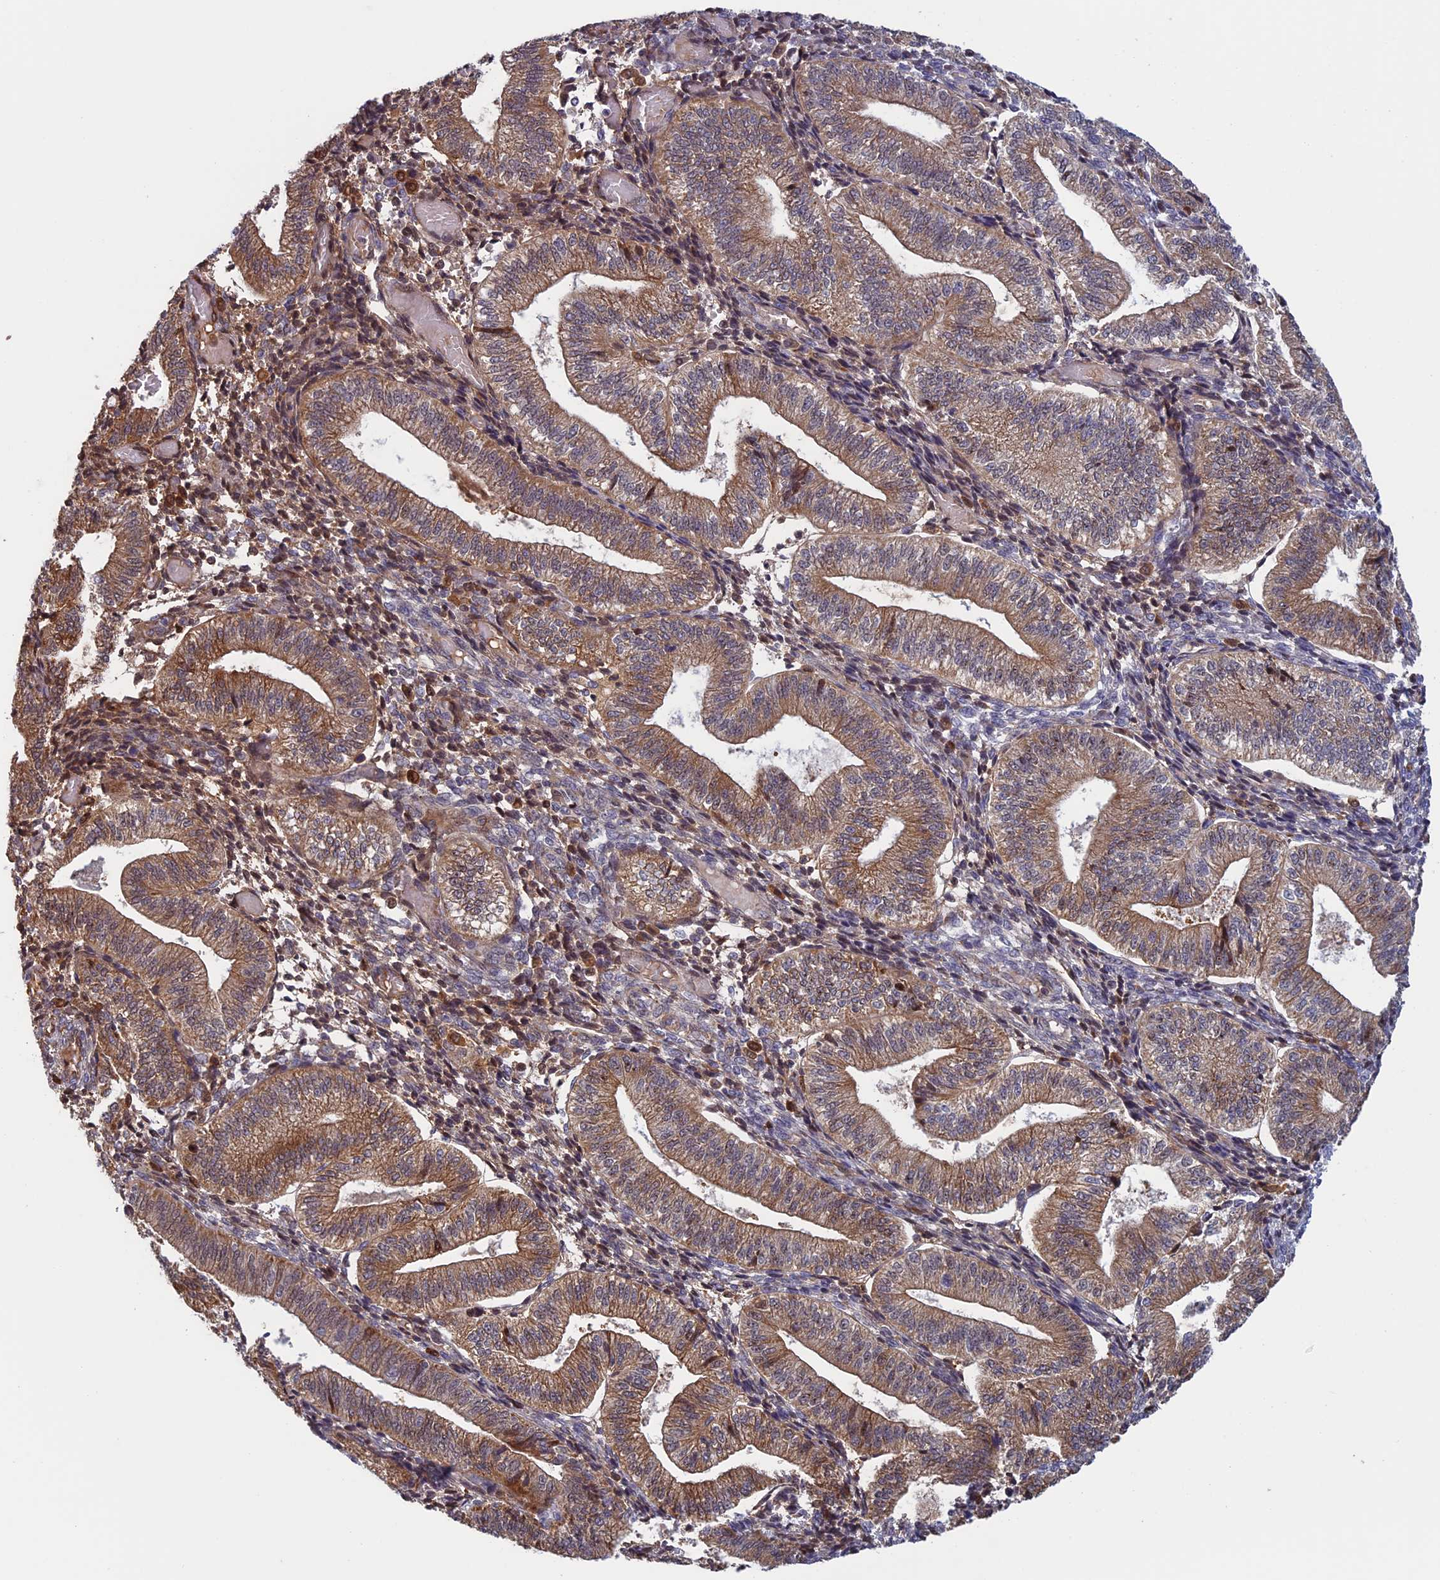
{"staining": {"intensity": "weak", "quantity": "25%-75%", "location": "cytoplasmic/membranous"}, "tissue": "endometrium", "cell_type": "Cells in endometrial stroma", "image_type": "normal", "snomed": [{"axis": "morphology", "description": "Normal tissue, NOS"}, {"axis": "topography", "description": "Endometrium"}], "caption": "This image shows immunohistochemistry (IHC) staining of unremarkable human endometrium, with low weak cytoplasmic/membranous expression in approximately 25%-75% of cells in endometrial stroma.", "gene": "FADS1", "patient": {"sex": "female", "age": 34}}